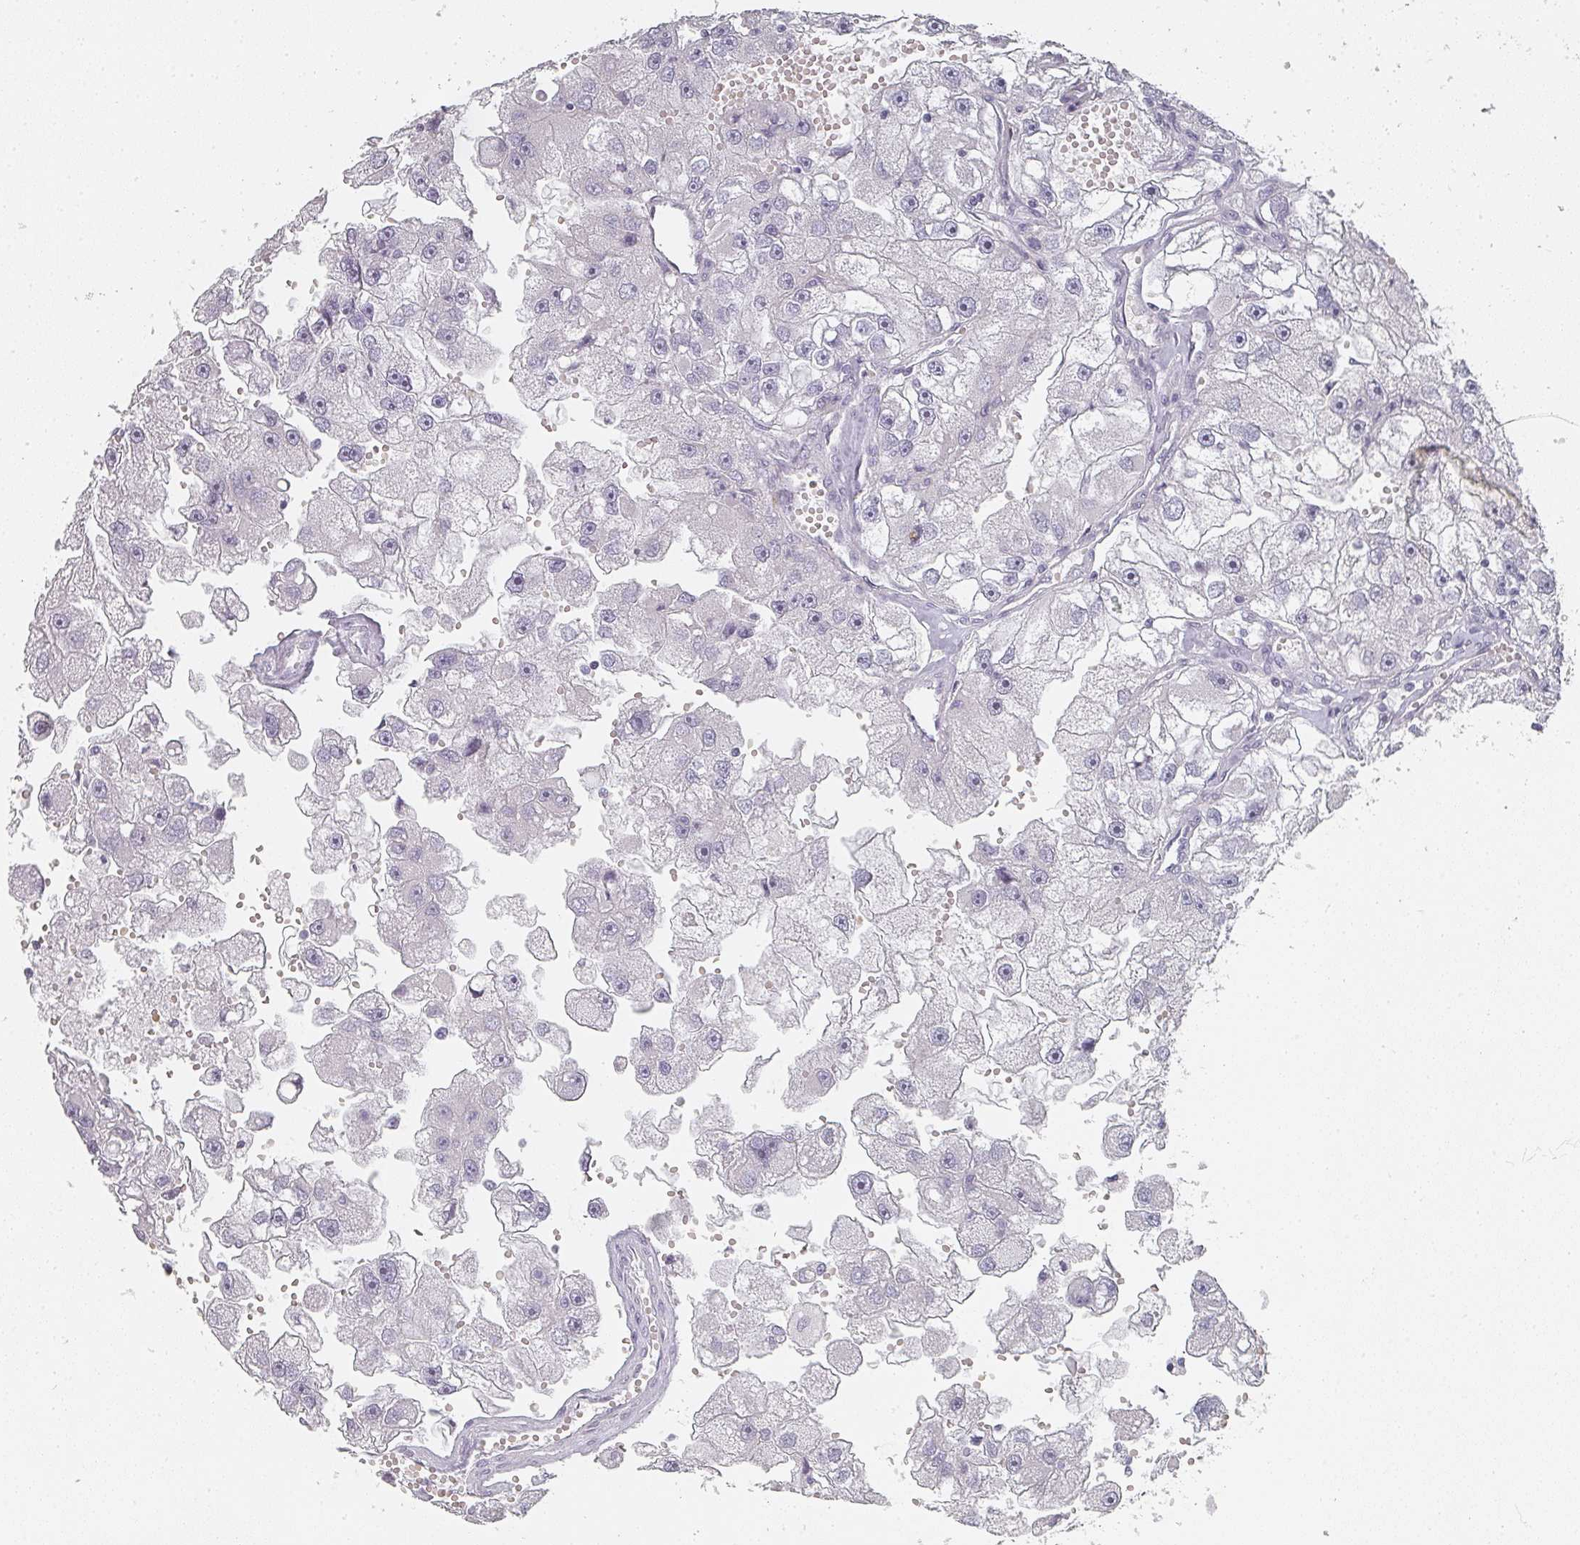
{"staining": {"intensity": "negative", "quantity": "none", "location": "none"}, "tissue": "renal cancer", "cell_type": "Tumor cells", "image_type": "cancer", "snomed": [{"axis": "morphology", "description": "Adenocarcinoma, NOS"}, {"axis": "topography", "description": "Kidney"}], "caption": "This histopathology image is of renal cancer (adenocarcinoma) stained with immunohistochemistry (IHC) to label a protein in brown with the nuclei are counter-stained blue. There is no expression in tumor cells. (DAB (3,3'-diaminobenzidine) immunohistochemistry visualized using brightfield microscopy, high magnification).", "gene": "SHISA2", "patient": {"sex": "male", "age": 63}}